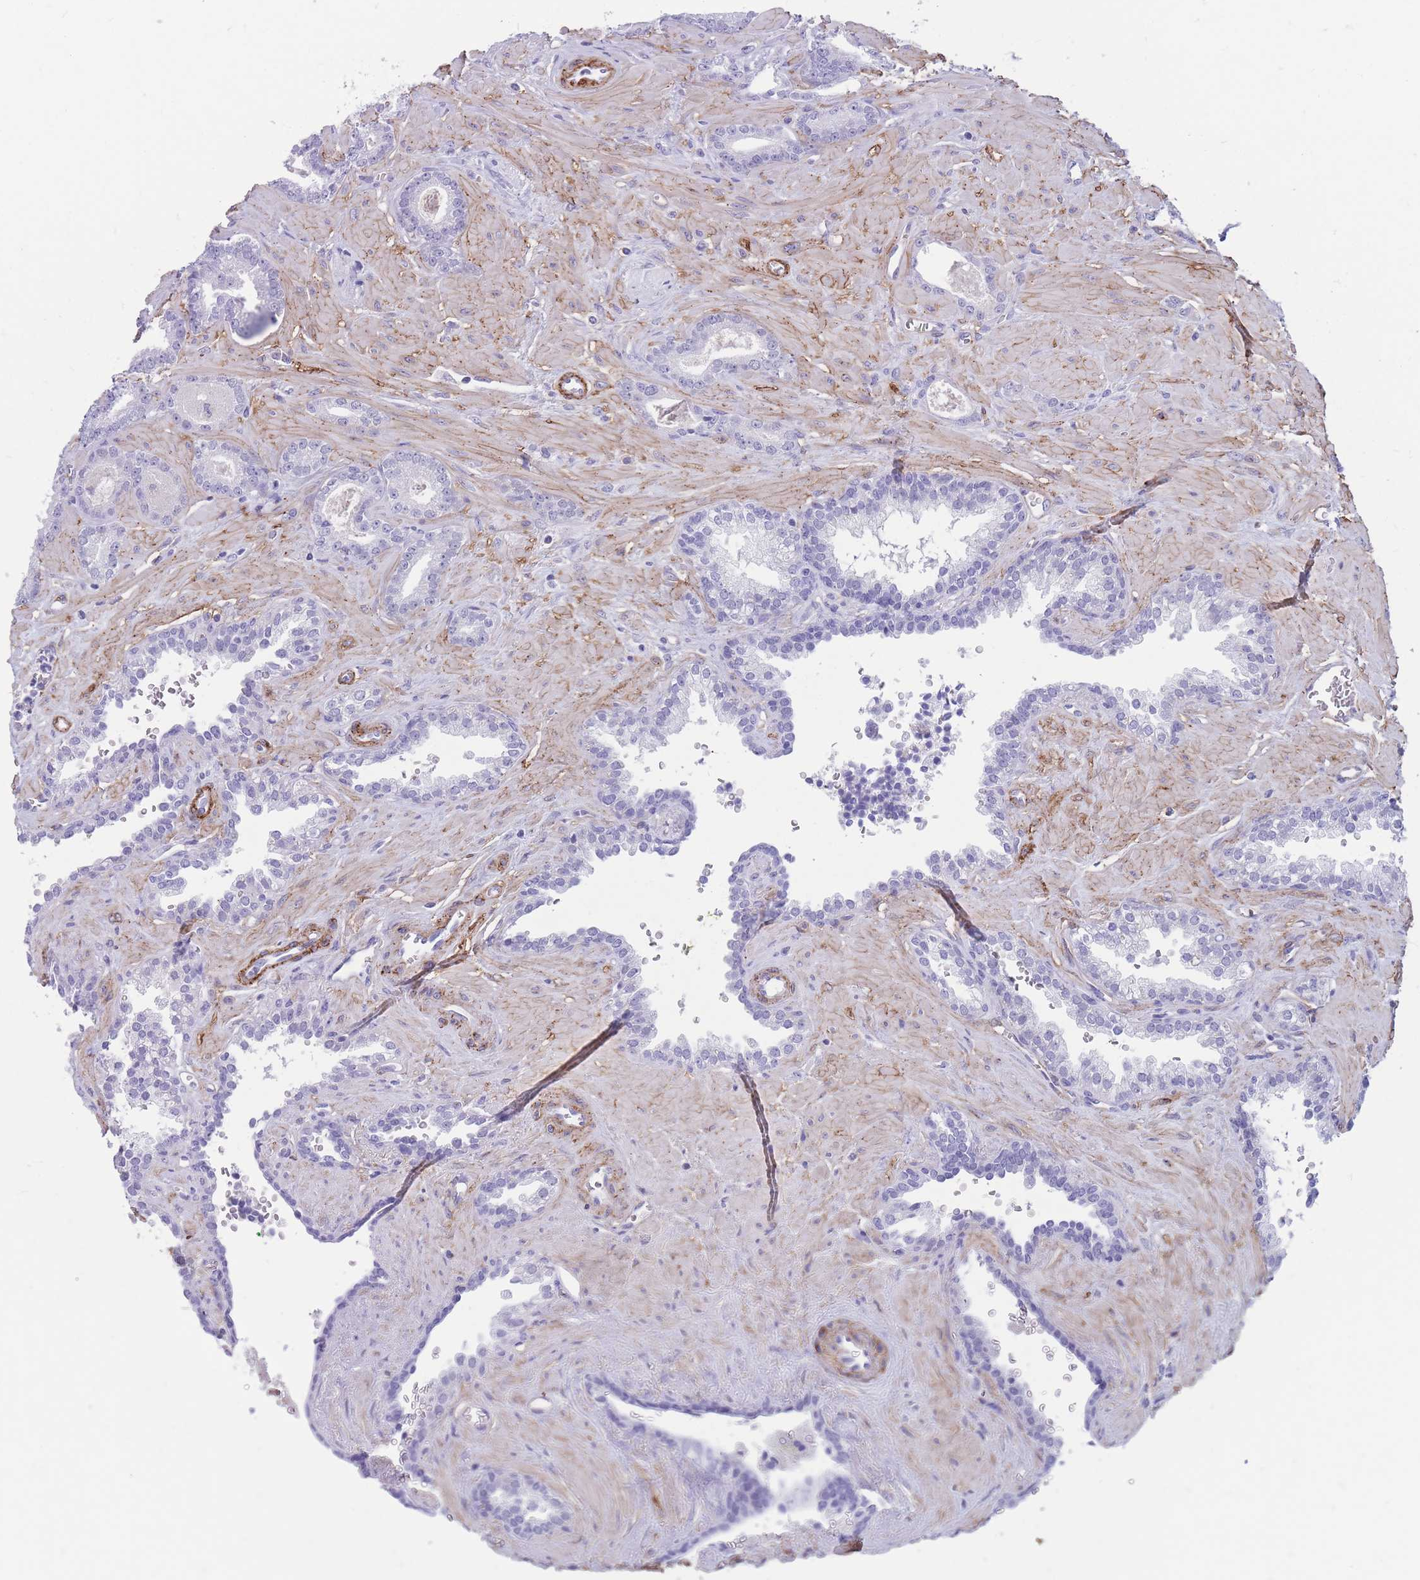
{"staining": {"intensity": "negative", "quantity": "none", "location": "none"}, "tissue": "prostate cancer", "cell_type": "Tumor cells", "image_type": "cancer", "snomed": [{"axis": "morphology", "description": "Adenocarcinoma, Low grade"}, {"axis": "topography", "description": "Prostate"}], "caption": "High power microscopy histopathology image of an IHC histopathology image of adenocarcinoma (low-grade) (prostate), revealing no significant expression in tumor cells. (DAB IHC with hematoxylin counter stain).", "gene": "DPYD", "patient": {"sex": "male", "age": 60}}